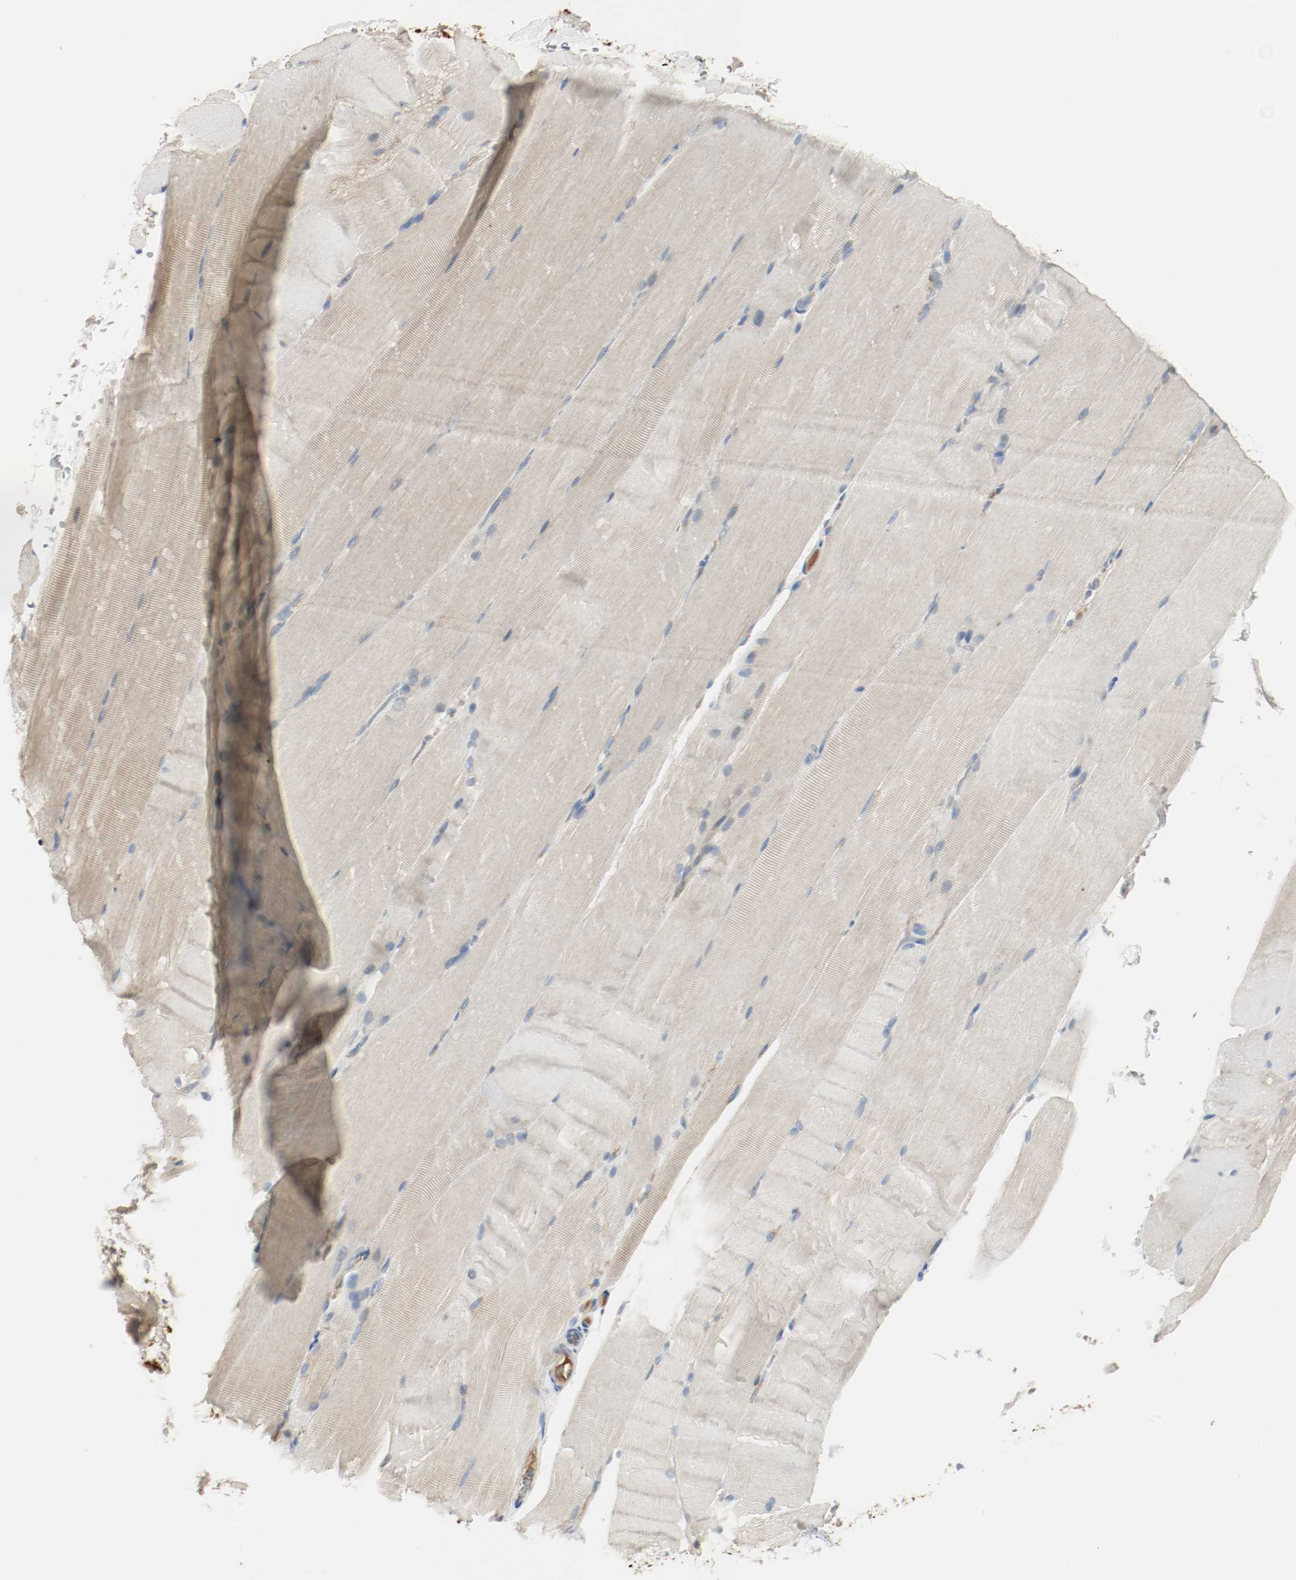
{"staining": {"intensity": "negative", "quantity": "none", "location": "none"}, "tissue": "skeletal muscle", "cell_type": "Myocytes", "image_type": "normal", "snomed": [{"axis": "morphology", "description": "Normal tissue, NOS"}, {"axis": "topography", "description": "Skeletal muscle"}, {"axis": "topography", "description": "Parathyroid gland"}], "caption": "Immunohistochemical staining of unremarkable human skeletal muscle reveals no significant staining in myocytes. Brightfield microscopy of IHC stained with DAB (brown) and hematoxylin (blue), captured at high magnification.", "gene": "MELTF", "patient": {"sex": "female", "age": 37}}